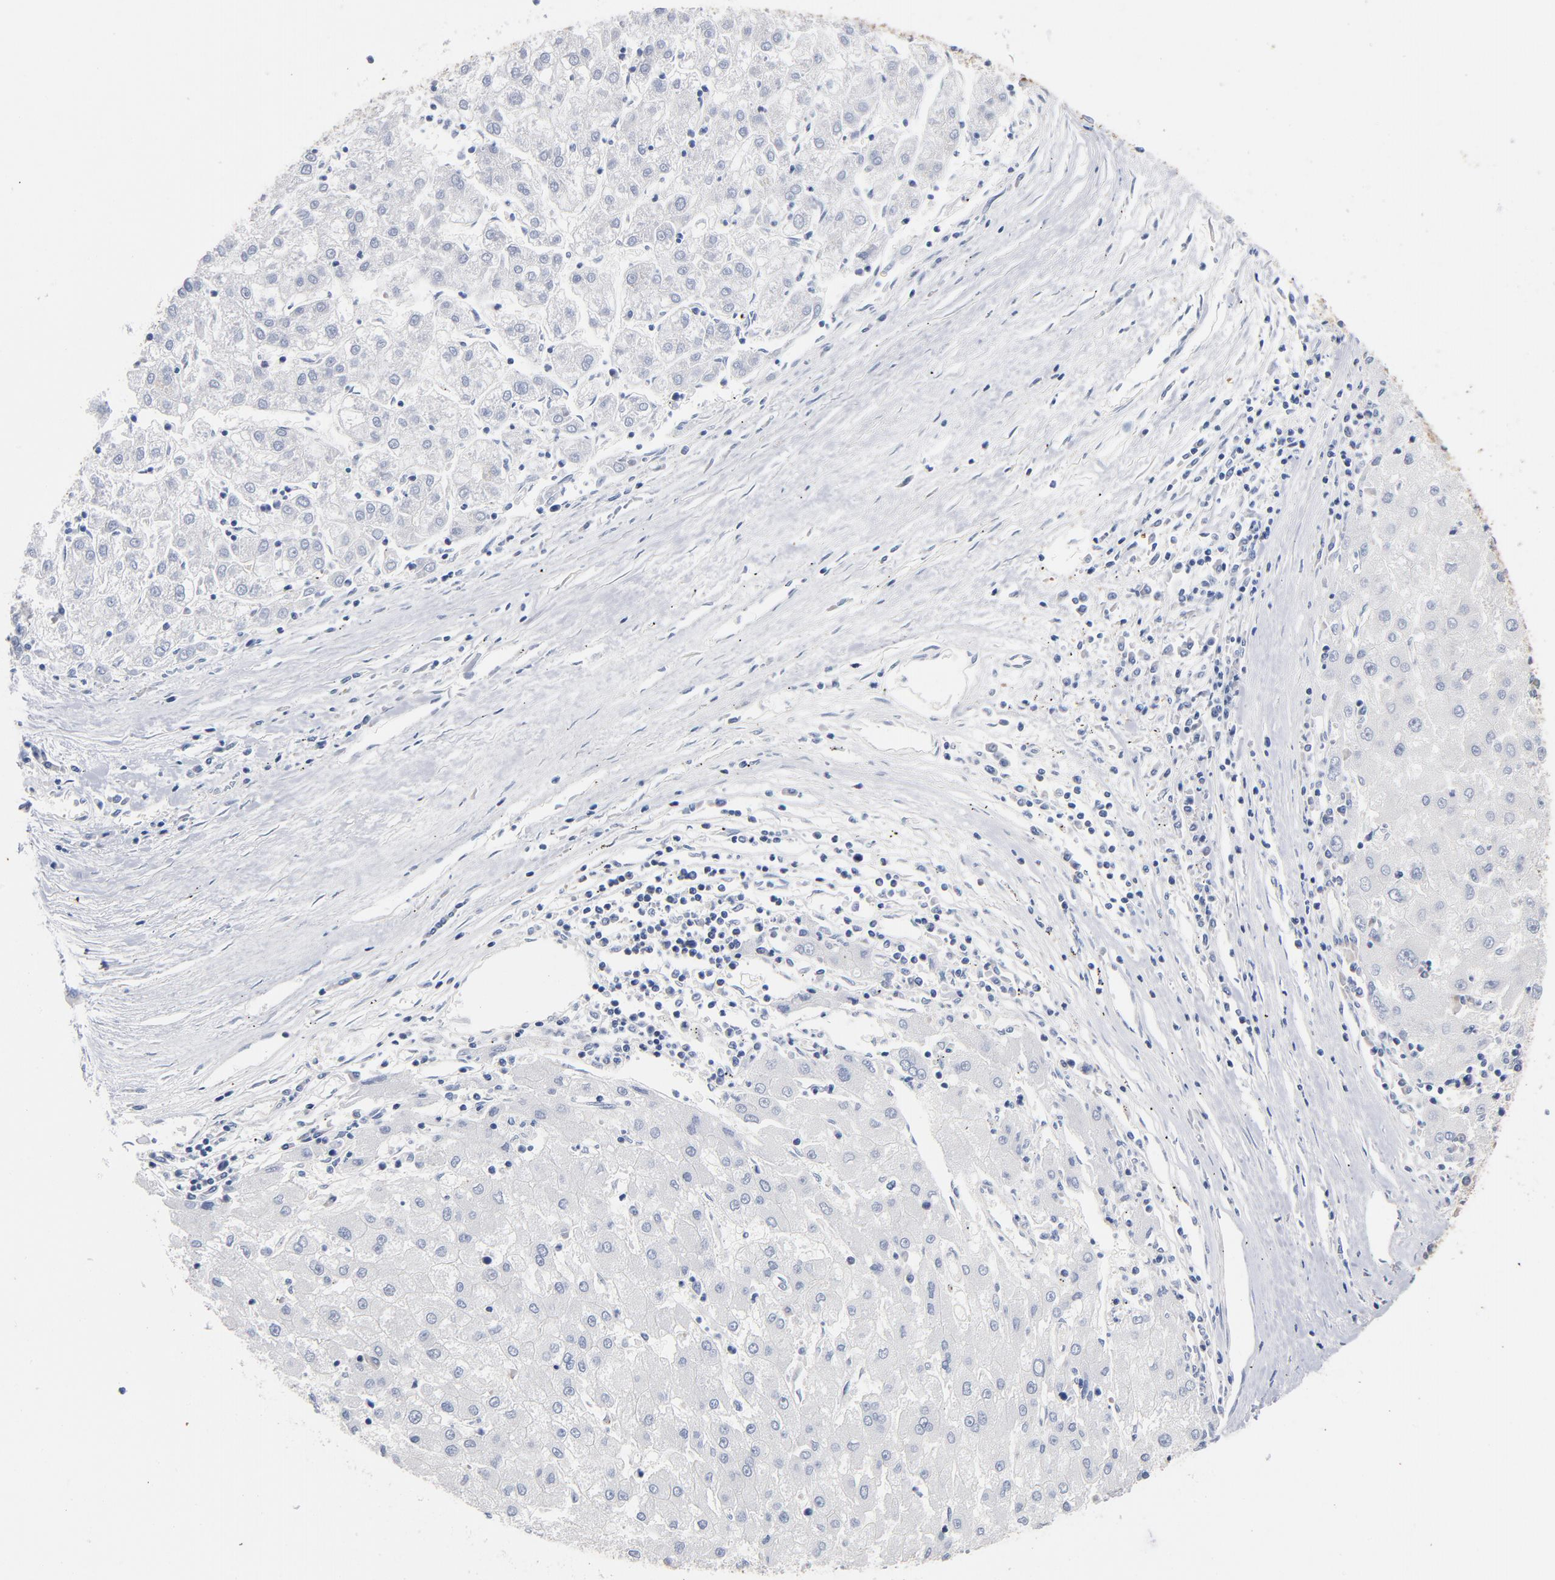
{"staining": {"intensity": "negative", "quantity": "none", "location": "none"}, "tissue": "liver cancer", "cell_type": "Tumor cells", "image_type": "cancer", "snomed": [{"axis": "morphology", "description": "Carcinoma, Hepatocellular, NOS"}, {"axis": "topography", "description": "Liver"}], "caption": "DAB immunohistochemical staining of liver hepatocellular carcinoma demonstrates no significant staining in tumor cells.", "gene": "MIF", "patient": {"sex": "male", "age": 72}}